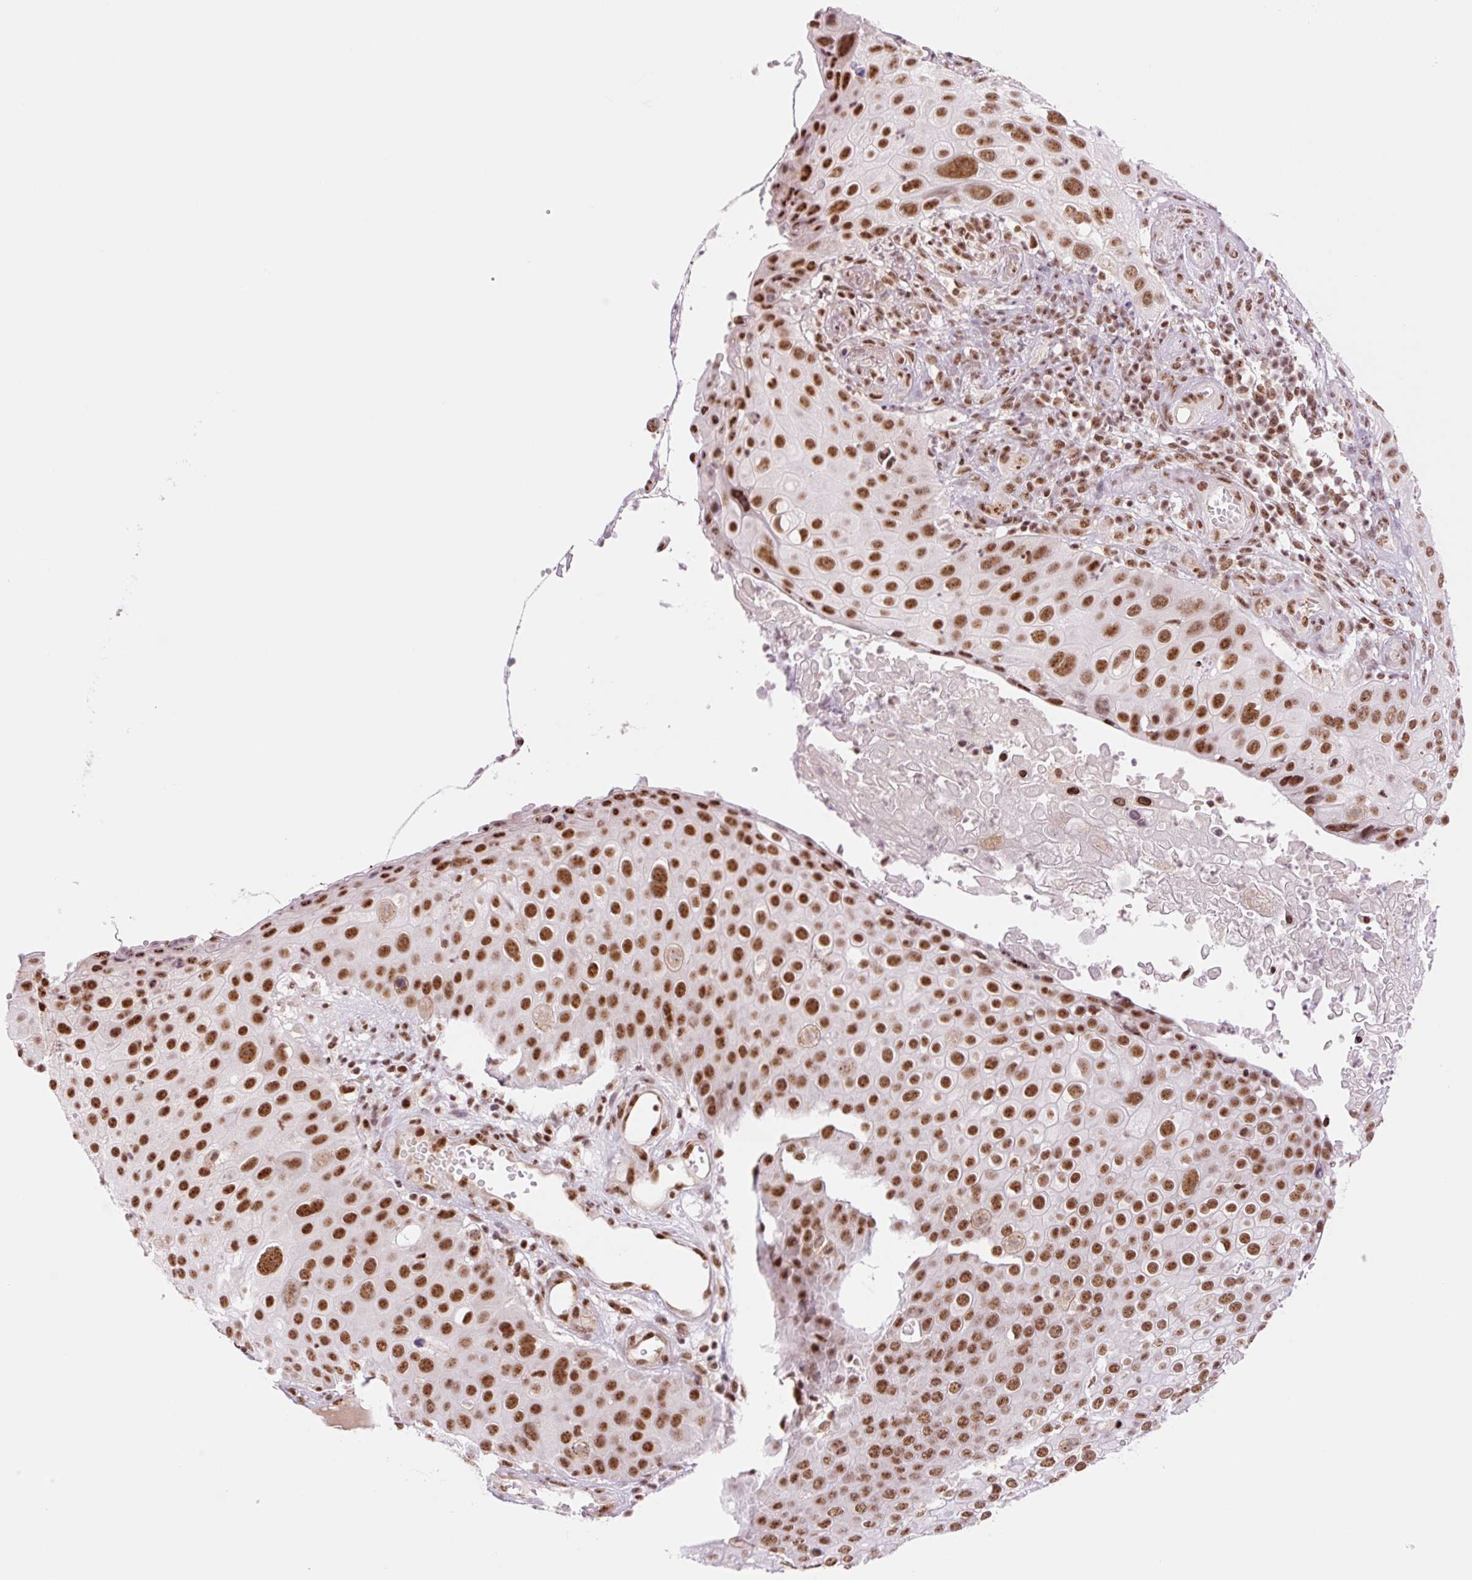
{"staining": {"intensity": "strong", "quantity": ">75%", "location": "nuclear"}, "tissue": "skin cancer", "cell_type": "Tumor cells", "image_type": "cancer", "snomed": [{"axis": "morphology", "description": "Squamous cell carcinoma, NOS"}, {"axis": "topography", "description": "Skin"}], "caption": "Tumor cells demonstrate high levels of strong nuclear staining in about >75% of cells in squamous cell carcinoma (skin).", "gene": "PRDM11", "patient": {"sex": "male", "age": 71}}